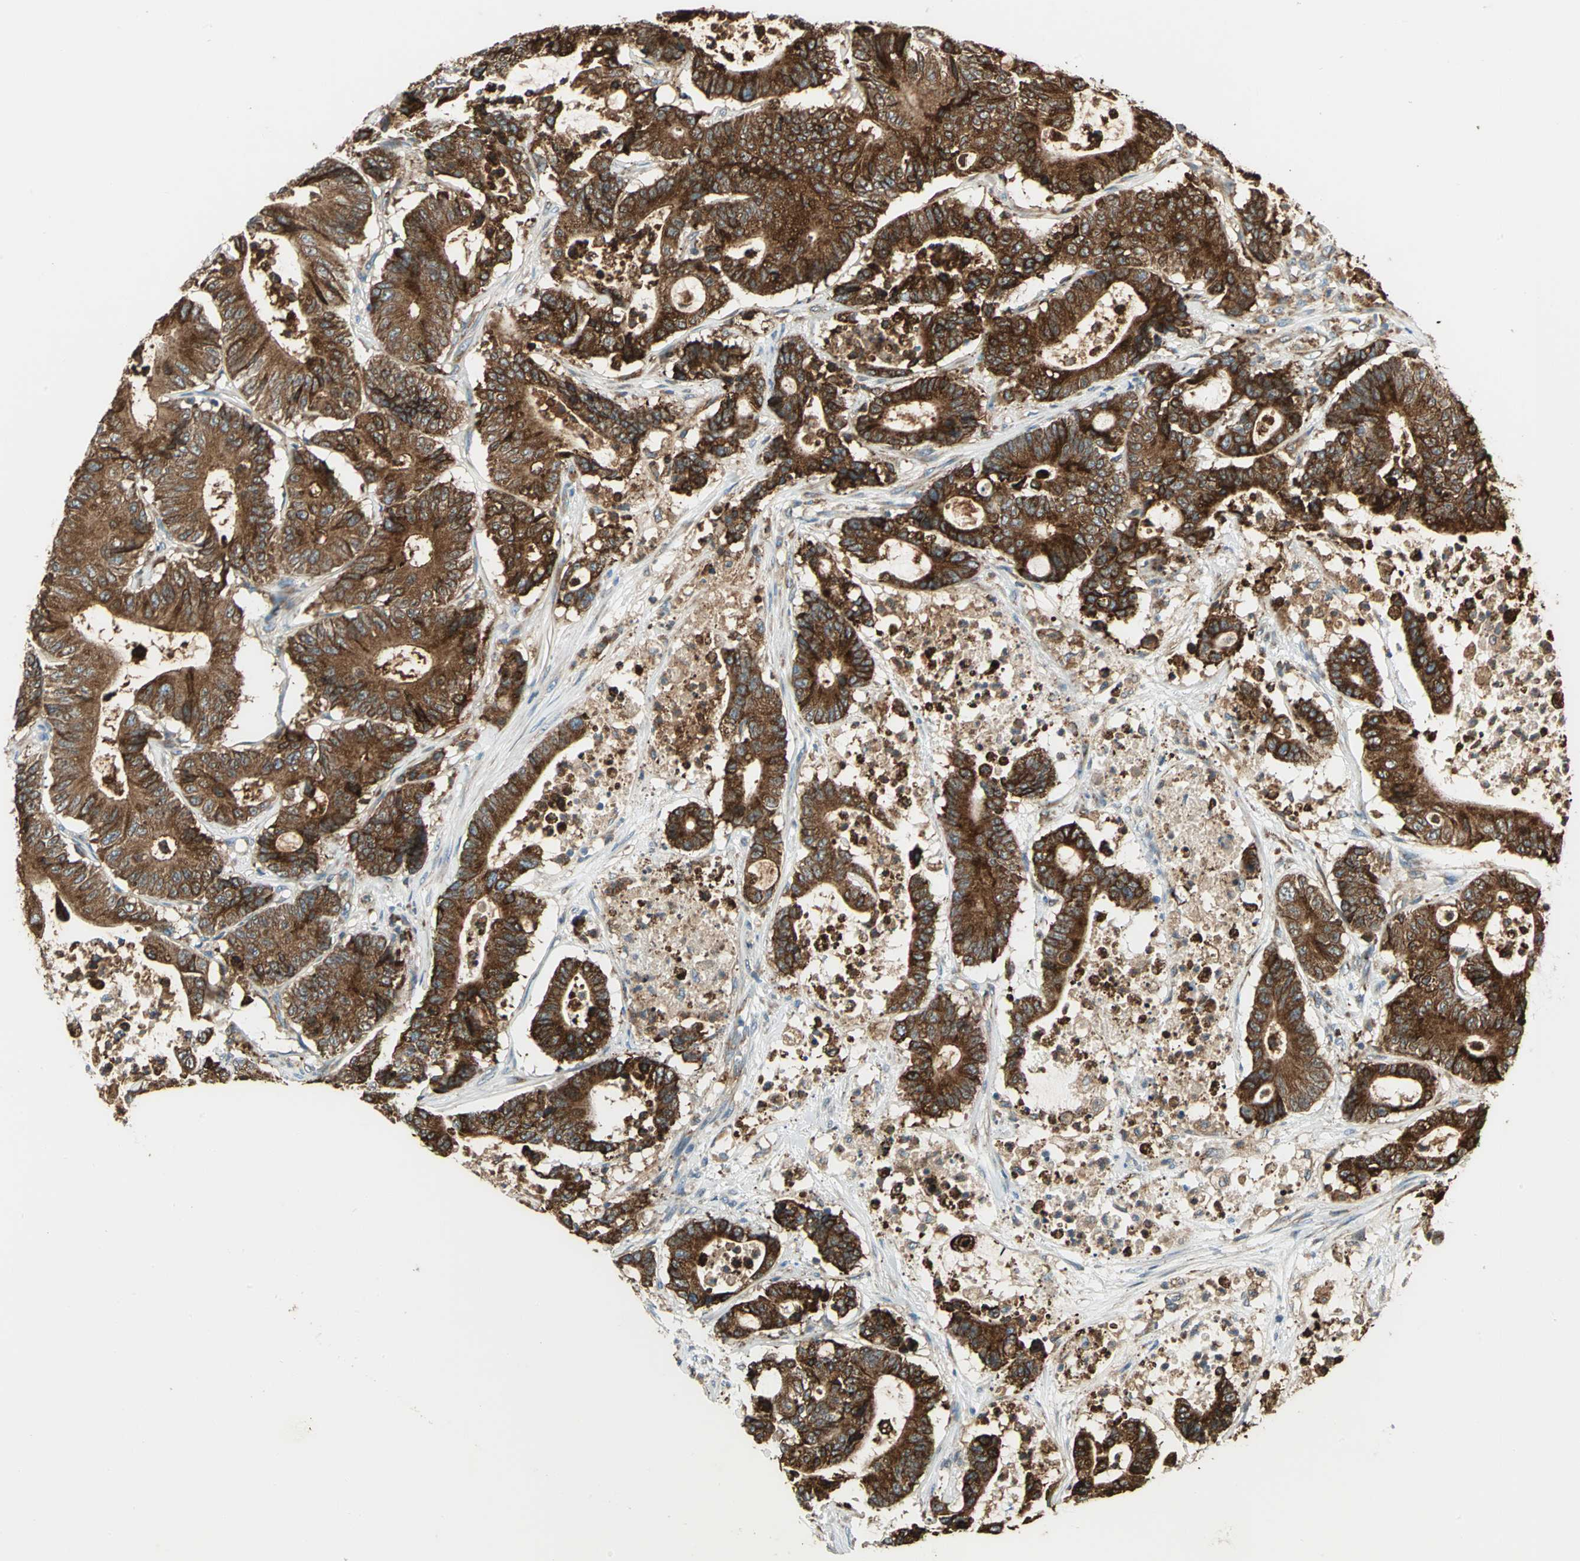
{"staining": {"intensity": "strong", "quantity": ">75%", "location": "cytoplasmic/membranous"}, "tissue": "colorectal cancer", "cell_type": "Tumor cells", "image_type": "cancer", "snomed": [{"axis": "morphology", "description": "Adenocarcinoma, NOS"}, {"axis": "topography", "description": "Colon"}], "caption": "A high amount of strong cytoplasmic/membranous positivity is present in about >75% of tumor cells in adenocarcinoma (colorectal) tissue.", "gene": "PDIA4", "patient": {"sex": "female", "age": 84}}